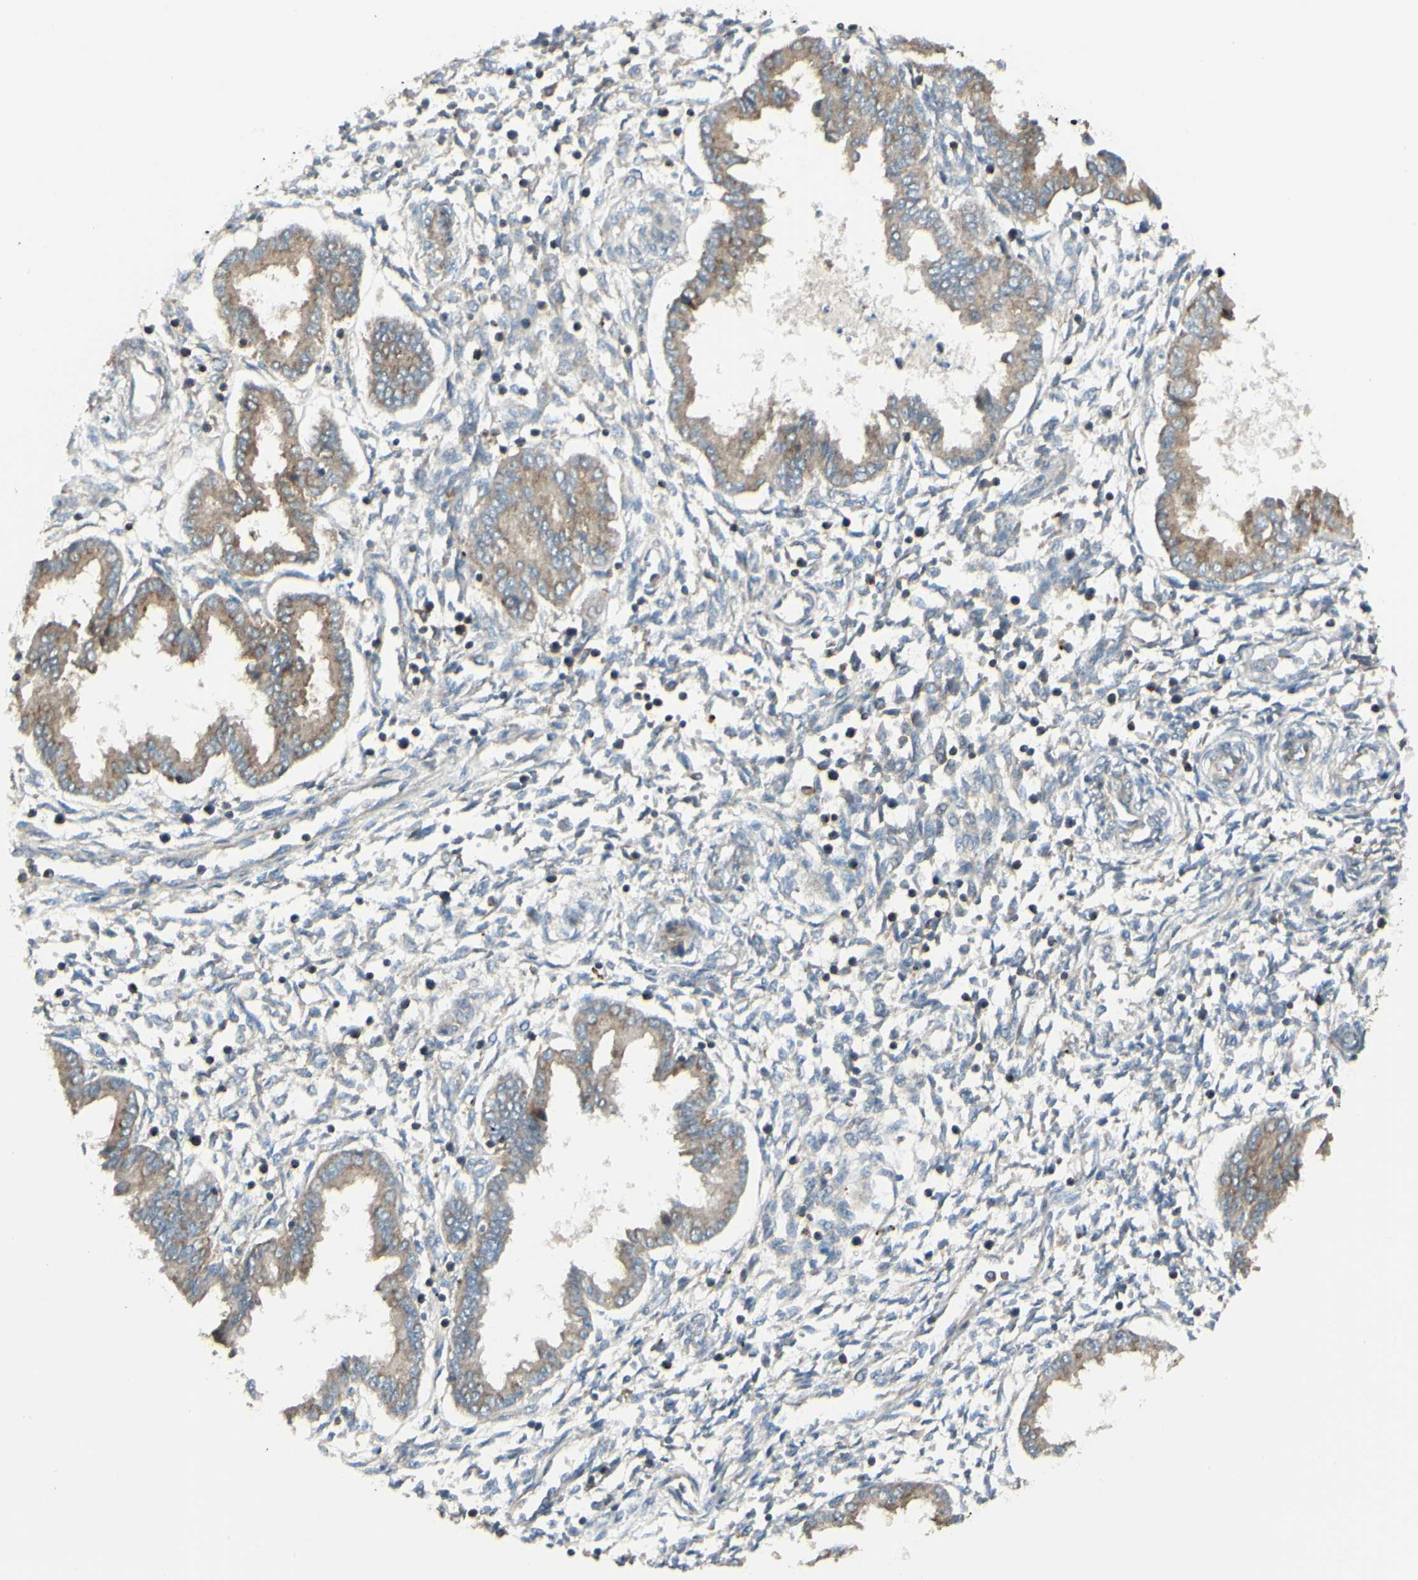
{"staining": {"intensity": "moderate", "quantity": "<25%", "location": "cytoplasmic/membranous"}, "tissue": "endometrium", "cell_type": "Cells in endometrial stroma", "image_type": "normal", "snomed": [{"axis": "morphology", "description": "Normal tissue, NOS"}, {"axis": "topography", "description": "Endometrium"}], "caption": "Endometrium stained for a protein (brown) exhibits moderate cytoplasmic/membranous positive staining in approximately <25% of cells in endometrial stroma.", "gene": "NAPA", "patient": {"sex": "female", "age": 33}}